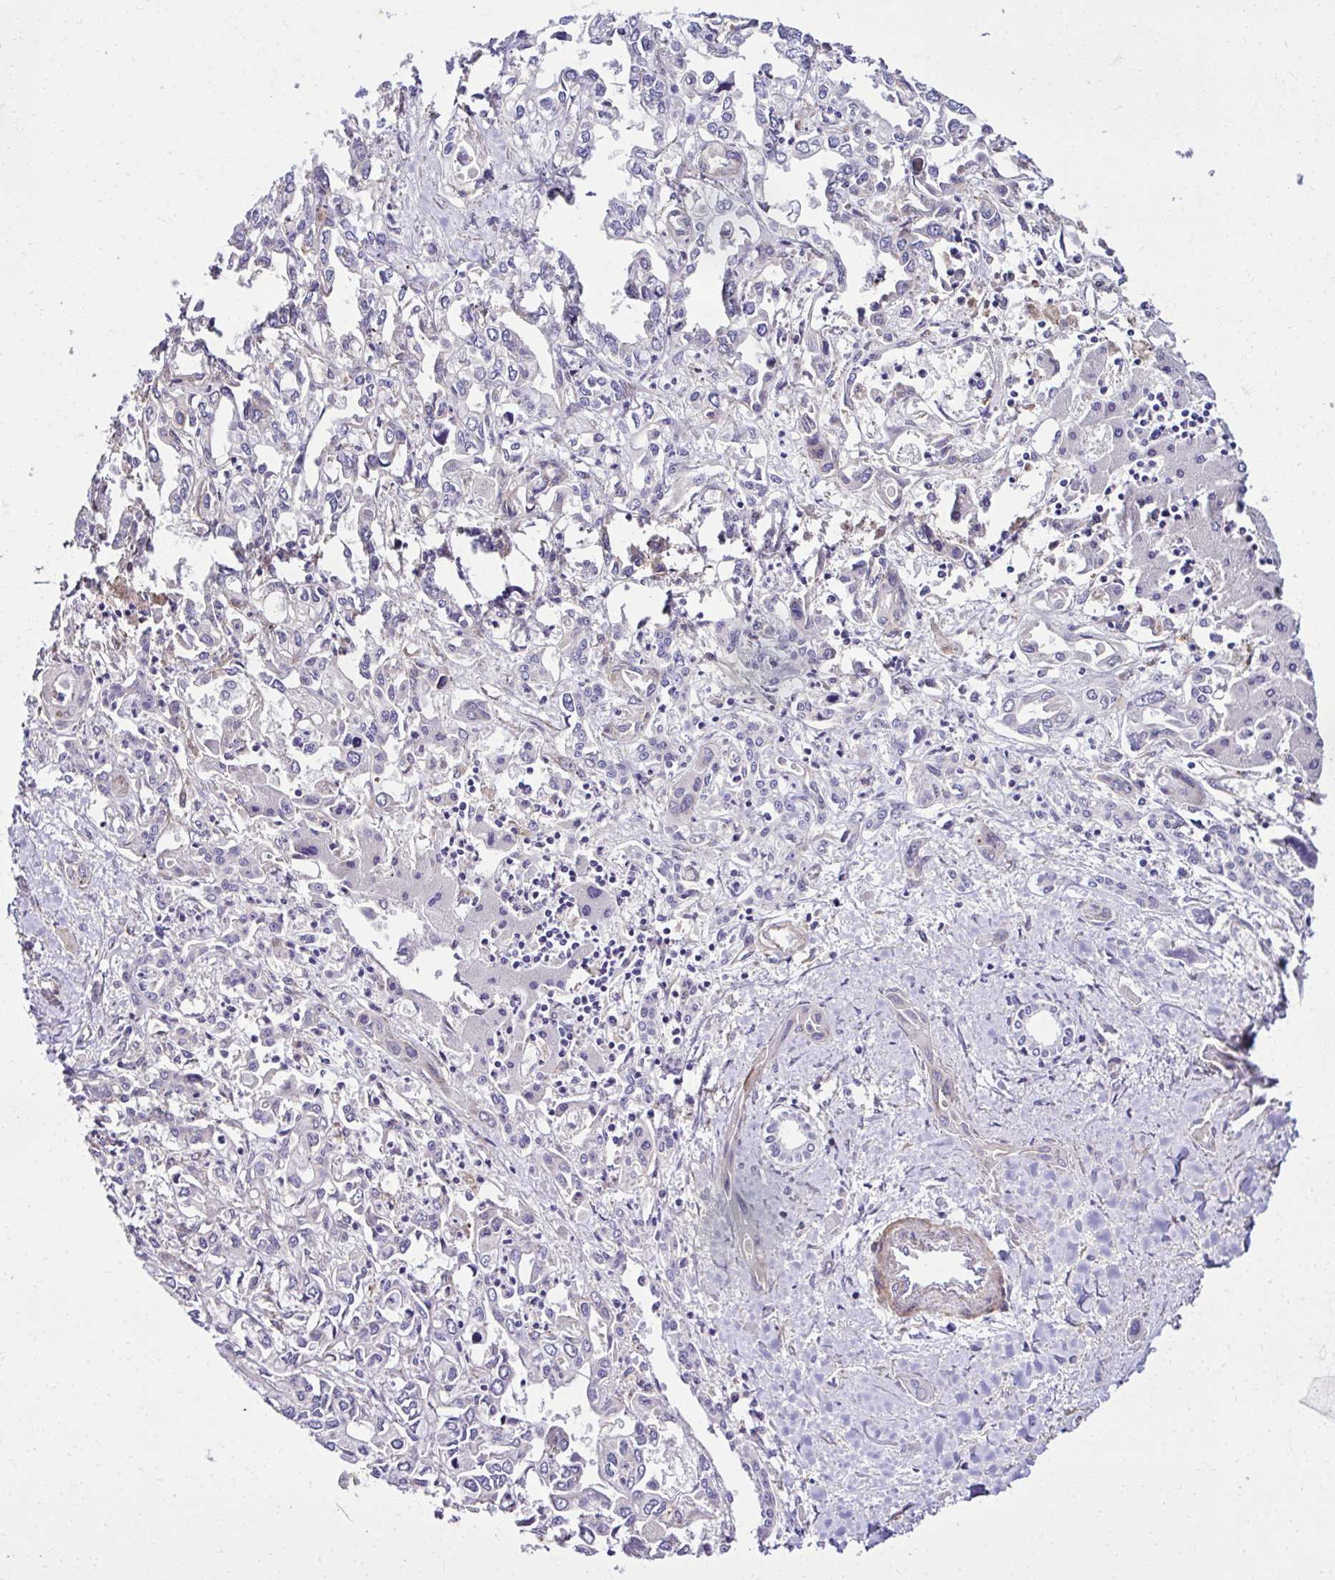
{"staining": {"intensity": "negative", "quantity": "none", "location": "none"}, "tissue": "liver cancer", "cell_type": "Tumor cells", "image_type": "cancer", "snomed": [{"axis": "morphology", "description": "Cholangiocarcinoma"}, {"axis": "topography", "description": "Liver"}], "caption": "A high-resolution photomicrograph shows immunohistochemistry (IHC) staining of liver cancer (cholangiocarcinoma), which exhibits no significant staining in tumor cells. The staining was performed using DAB to visualize the protein expression in brown, while the nuclei were stained in blue with hematoxylin (Magnification: 20x).", "gene": "TRIM52", "patient": {"sex": "female", "age": 64}}